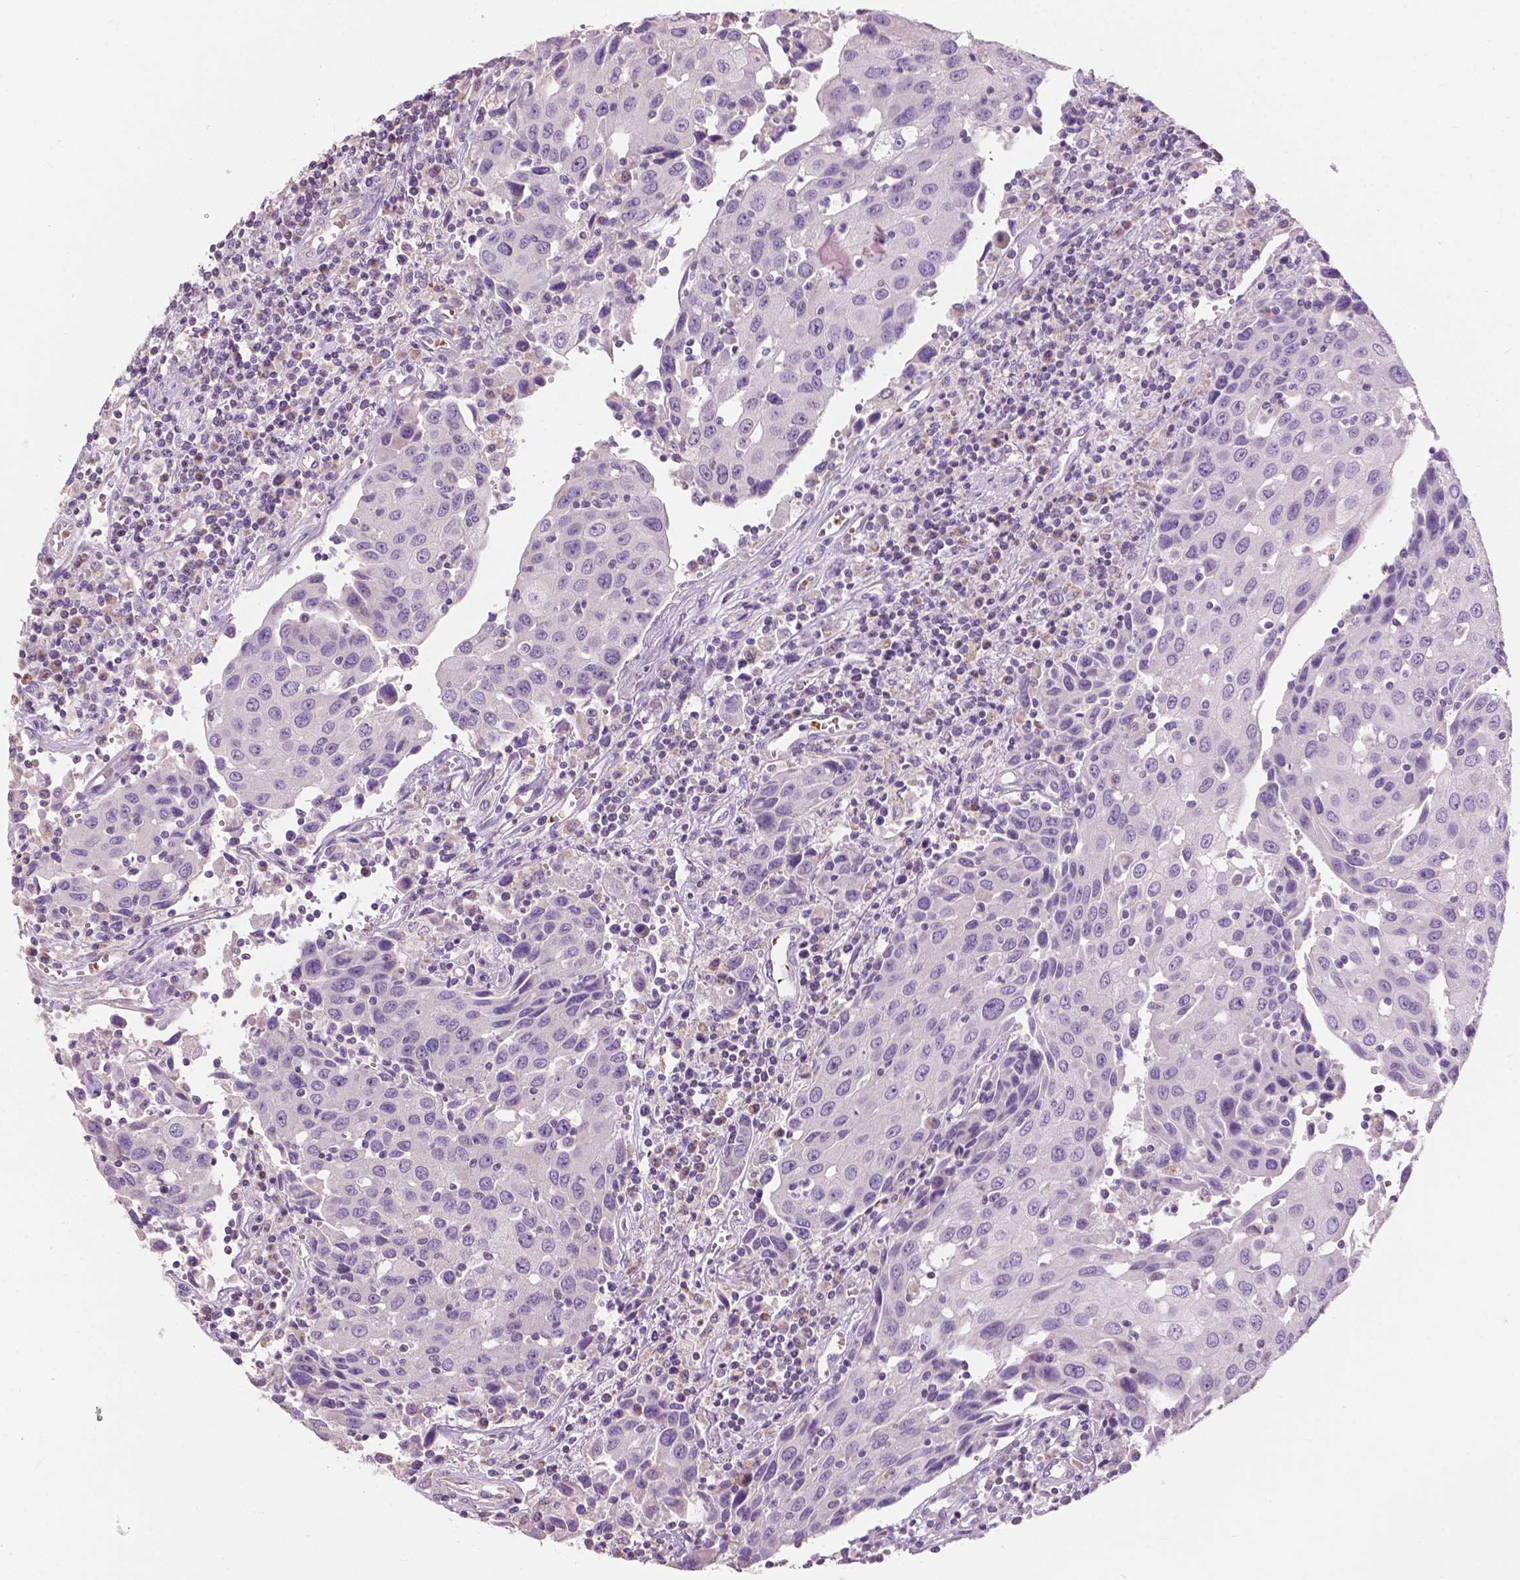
{"staining": {"intensity": "negative", "quantity": "none", "location": "none"}, "tissue": "urothelial cancer", "cell_type": "Tumor cells", "image_type": "cancer", "snomed": [{"axis": "morphology", "description": "Urothelial carcinoma, High grade"}, {"axis": "topography", "description": "Urinary bladder"}], "caption": "This image is of urothelial carcinoma (high-grade) stained with immunohistochemistry (IHC) to label a protein in brown with the nuclei are counter-stained blue. There is no positivity in tumor cells.", "gene": "NDUFS1", "patient": {"sex": "female", "age": 85}}